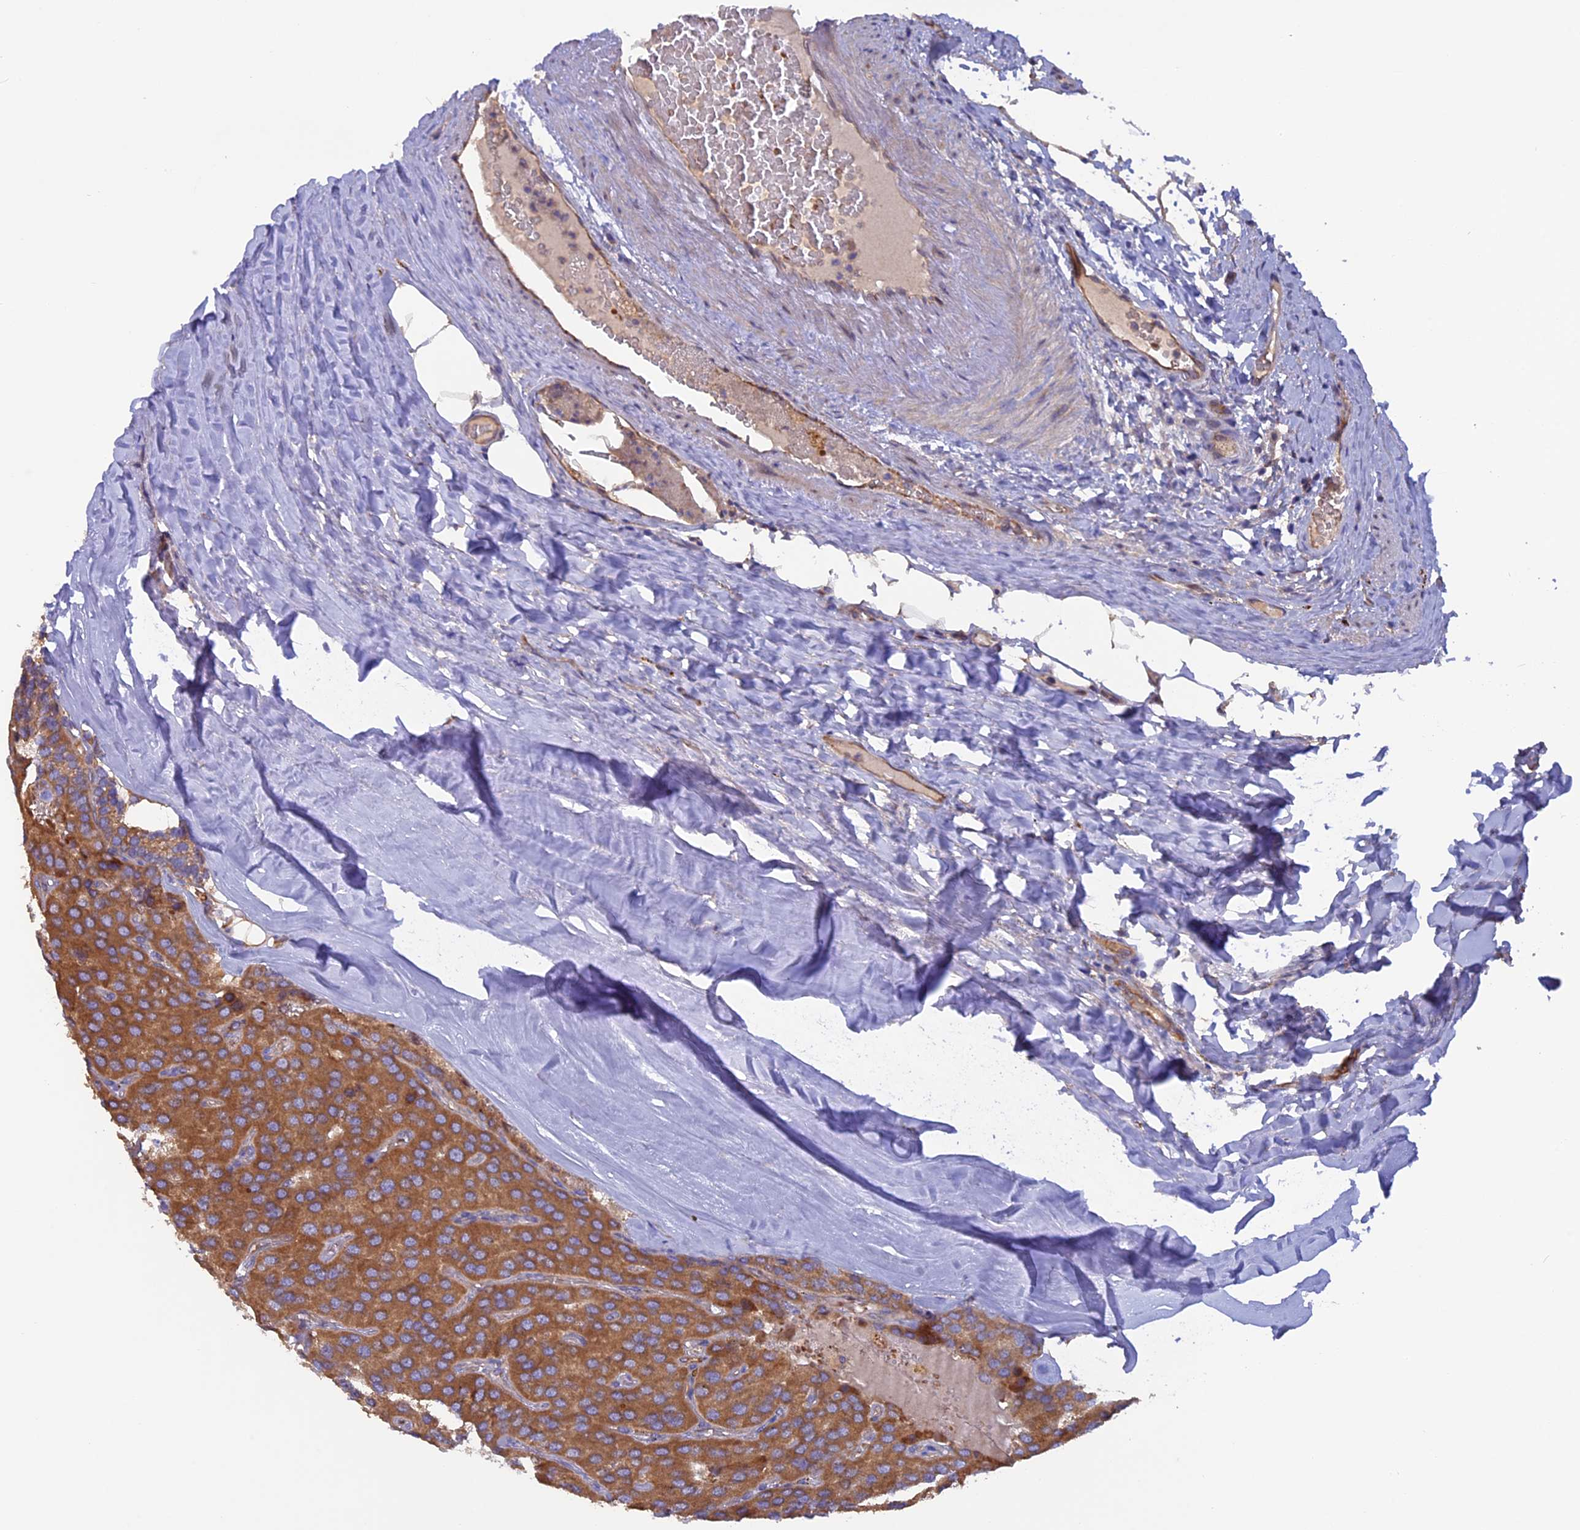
{"staining": {"intensity": "moderate", "quantity": ">75%", "location": "cytoplasmic/membranous"}, "tissue": "parathyroid gland", "cell_type": "Glandular cells", "image_type": "normal", "snomed": [{"axis": "morphology", "description": "Normal tissue, NOS"}, {"axis": "morphology", "description": "Adenoma, NOS"}, {"axis": "topography", "description": "Parathyroid gland"}], "caption": "An immunohistochemistry photomicrograph of normal tissue is shown. Protein staining in brown highlights moderate cytoplasmic/membranous positivity in parathyroid gland within glandular cells.", "gene": "DUS3L", "patient": {"sex": "female", "age": 86}}